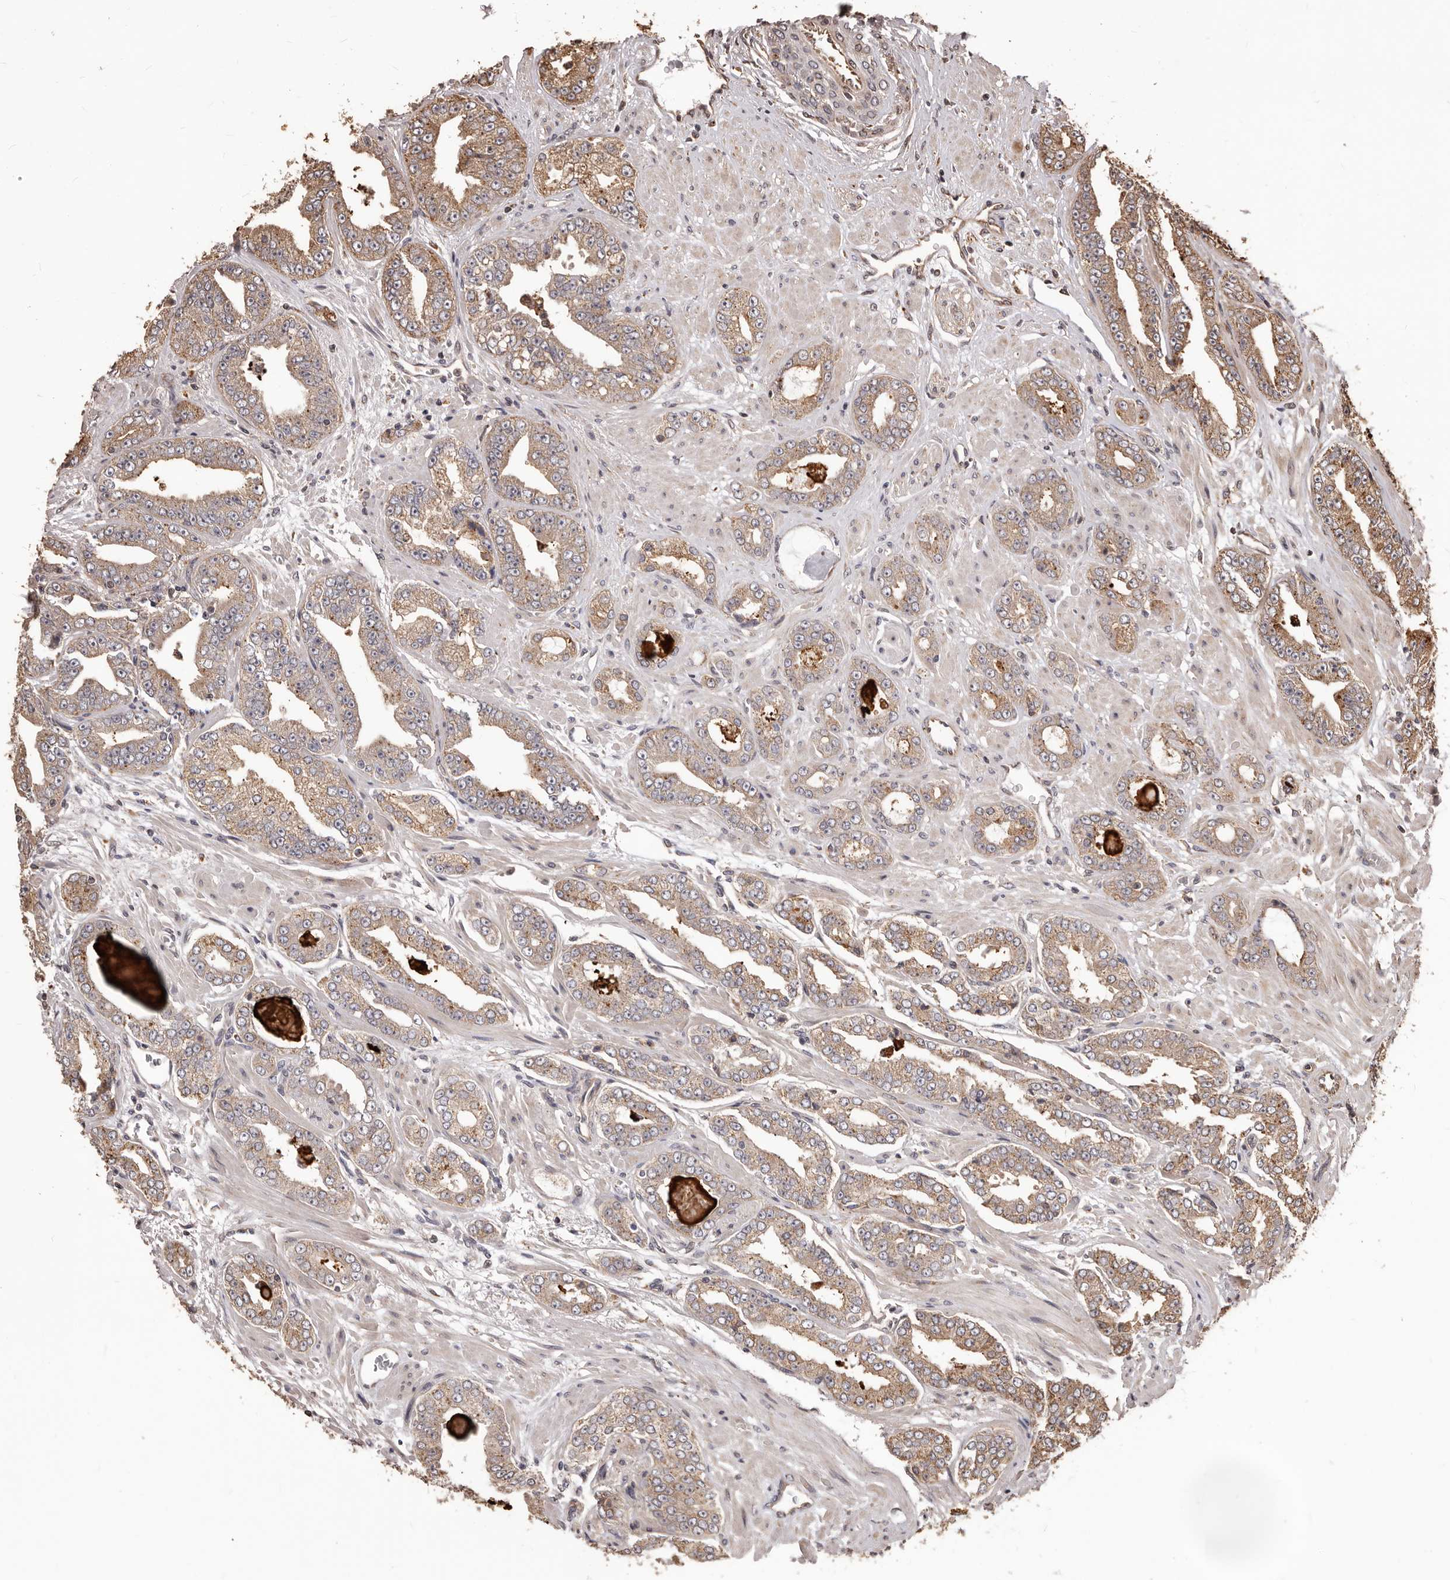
{"staining": {"intensity": "weak", "quantity": ">75%", "location": "cytoplasmic/membranous"}, "tissue": "prostate cancer", "cell_type": "Tumor cells", "image_type": "cancer", "snomed": [{"axis": "morphology", "description": "Adenocarcinoma, High grade"}, {"axis": "topography", "description": "Prostate"}], "caption": "Prostate cancer tissue reveals weak cytoplasmic/membranous expression in approximately >75% of tumor cells, visualized by immunohistochemistry. (Stains: DAB (3,3'-diaminobenzidine) in brown, nuclei in blue, Microscopy: brightfield microscopy at high magnification).", "gene": "MTO1", "patient": {"sex": "male", "age": 71}}